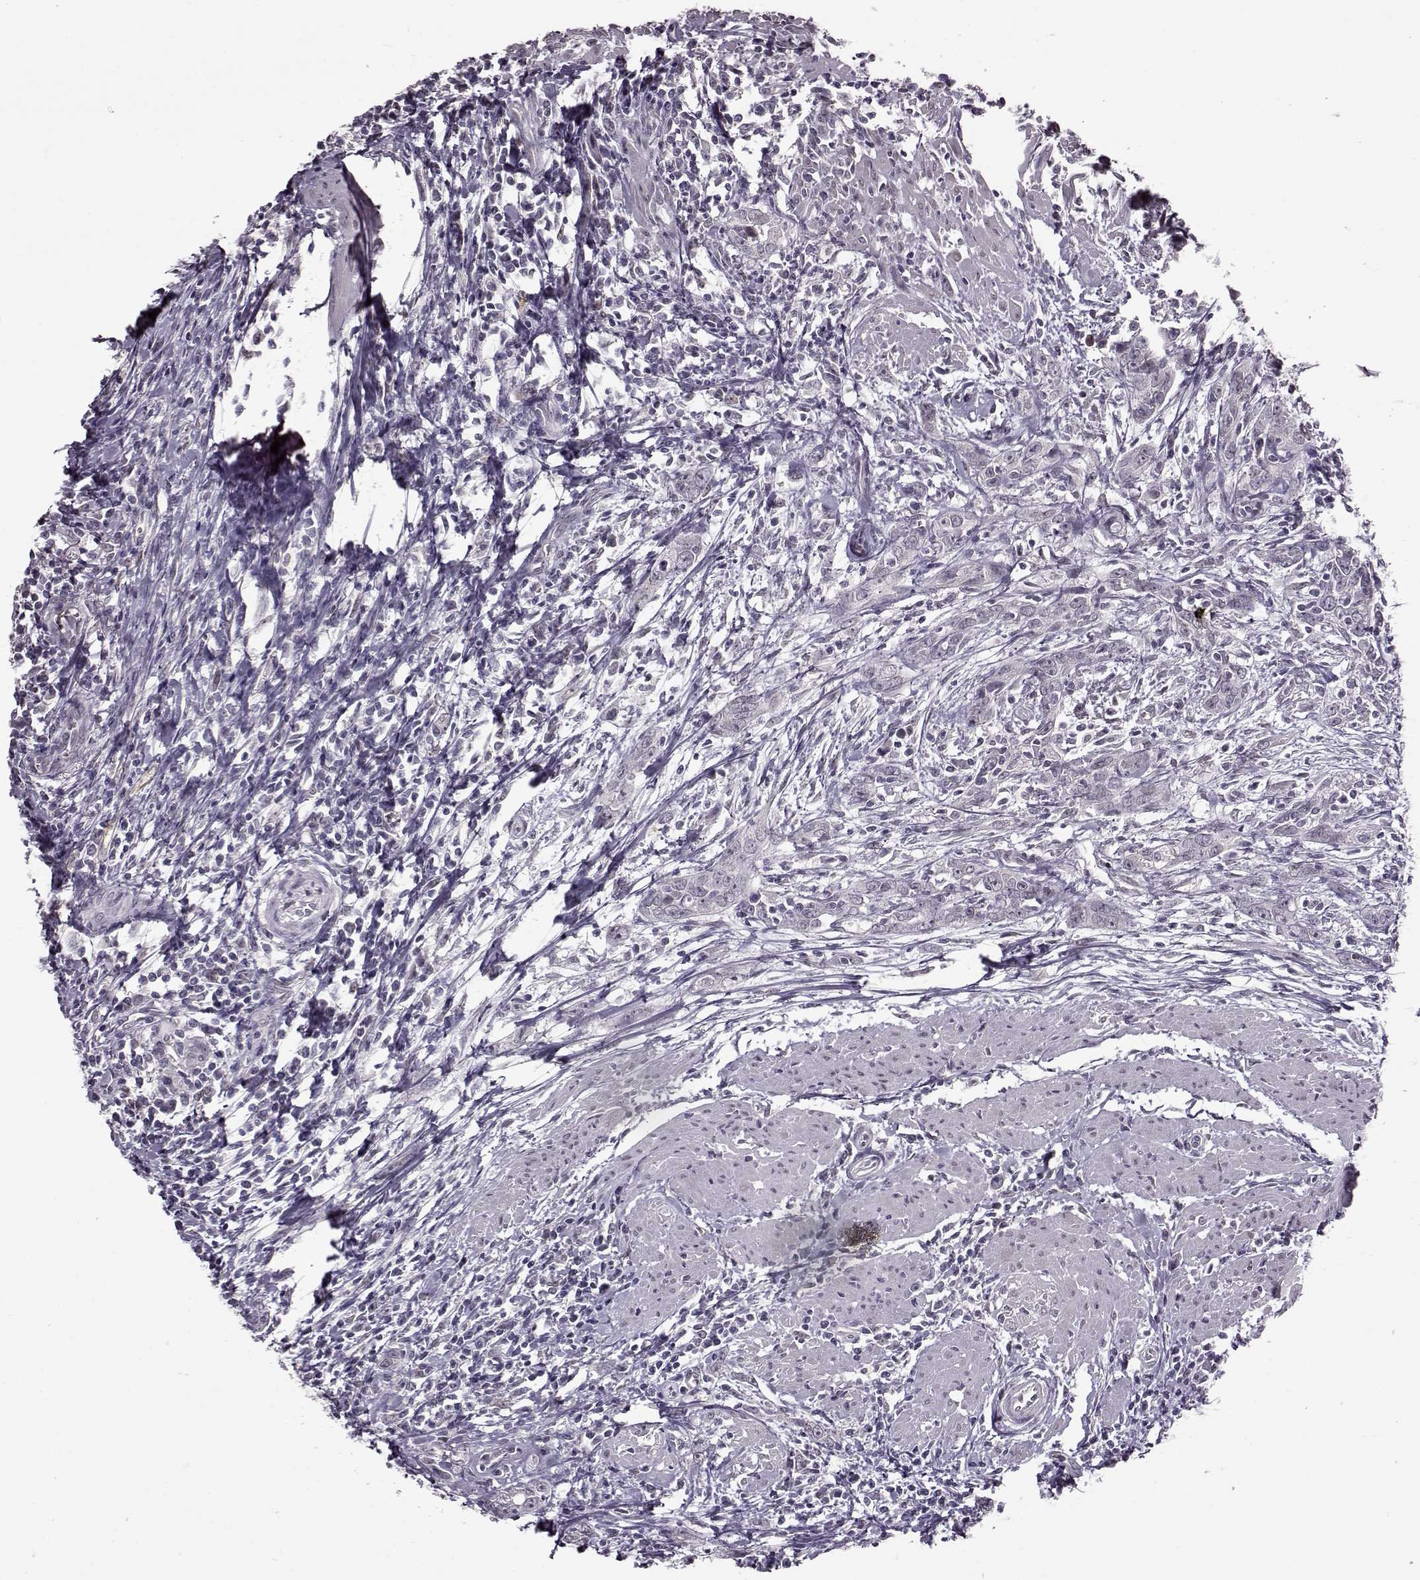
{"staining": {"intensity": "negative", "quantity": "none", "location": "none"}, "tissue": "urothelial cancer", "cell_type": "Tumor cells", "image_type": "cancer", "snomed": [{"axis": "morphology", "description": "Urothelial carcinoma, High grade"}, {"axis": "topography", "description": "Urinary bladder"}], "caption": "There is no significant expression in tumor cells of high-grade urothelial carcinoma. (DAB IHC, high magnification).", "gene": "STX1B", "patient": {"sex": "male", "age": 83}}